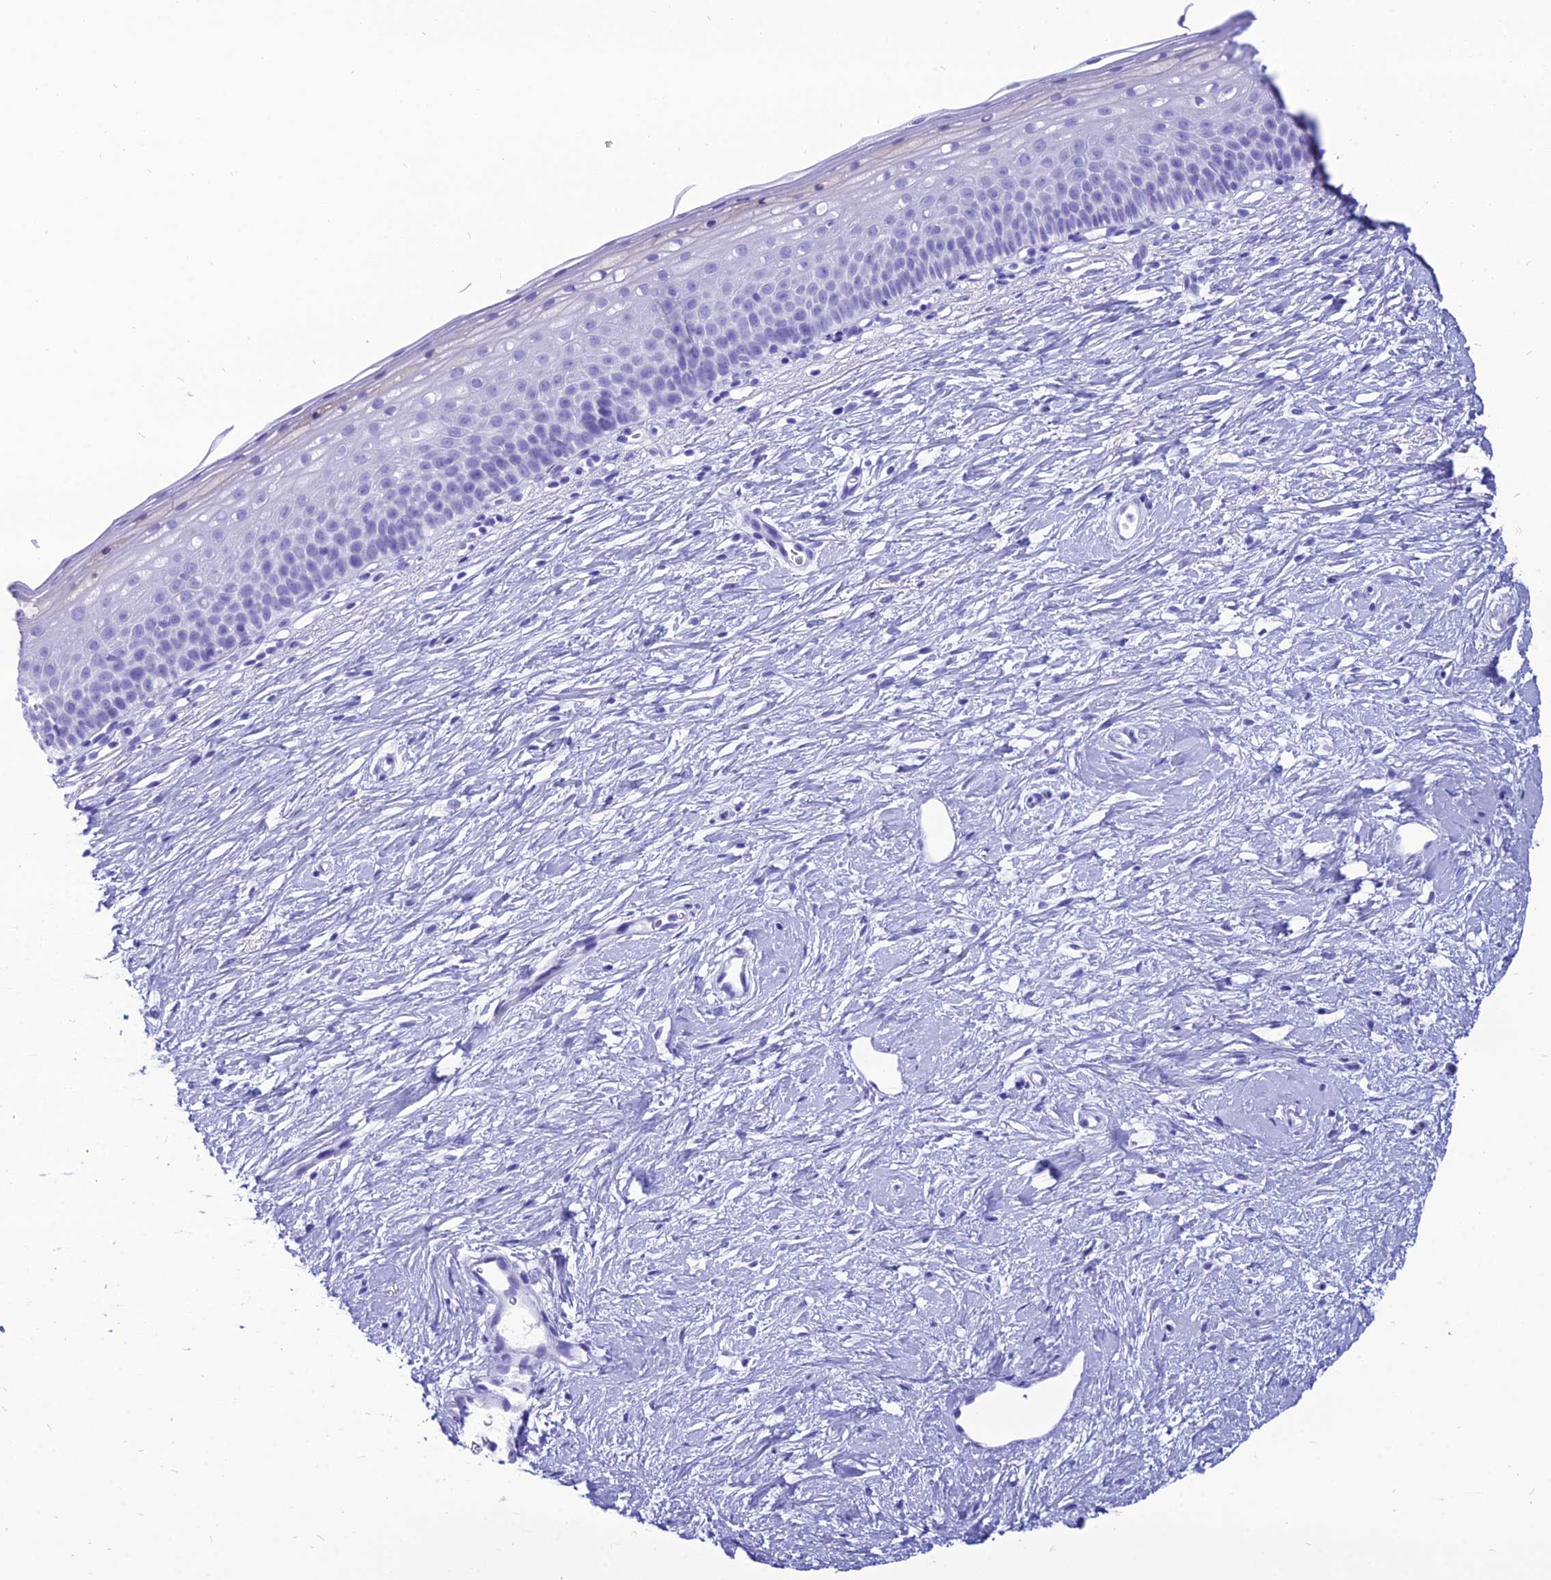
{"staining": {"intensity": "negative", "quantity": "none", "location": "none"}, "tissue": "cervix", "cell_type": "Squamous epithelial cells", "image_type": "normal", "snomed": [{"axis": "morphology", "description": "Normal tissue, NOS"}, {"axis": "topography", "description": "Cervix"}], "caption": "Immunohistochemical staining of unremarkable cervix exhibits no significant positivity in squamous epithelial cells. (IHC, brightfield microscopy, high magnification).", "gene": "PNMA5", "patient": {"sex": "female", "age": 57}}